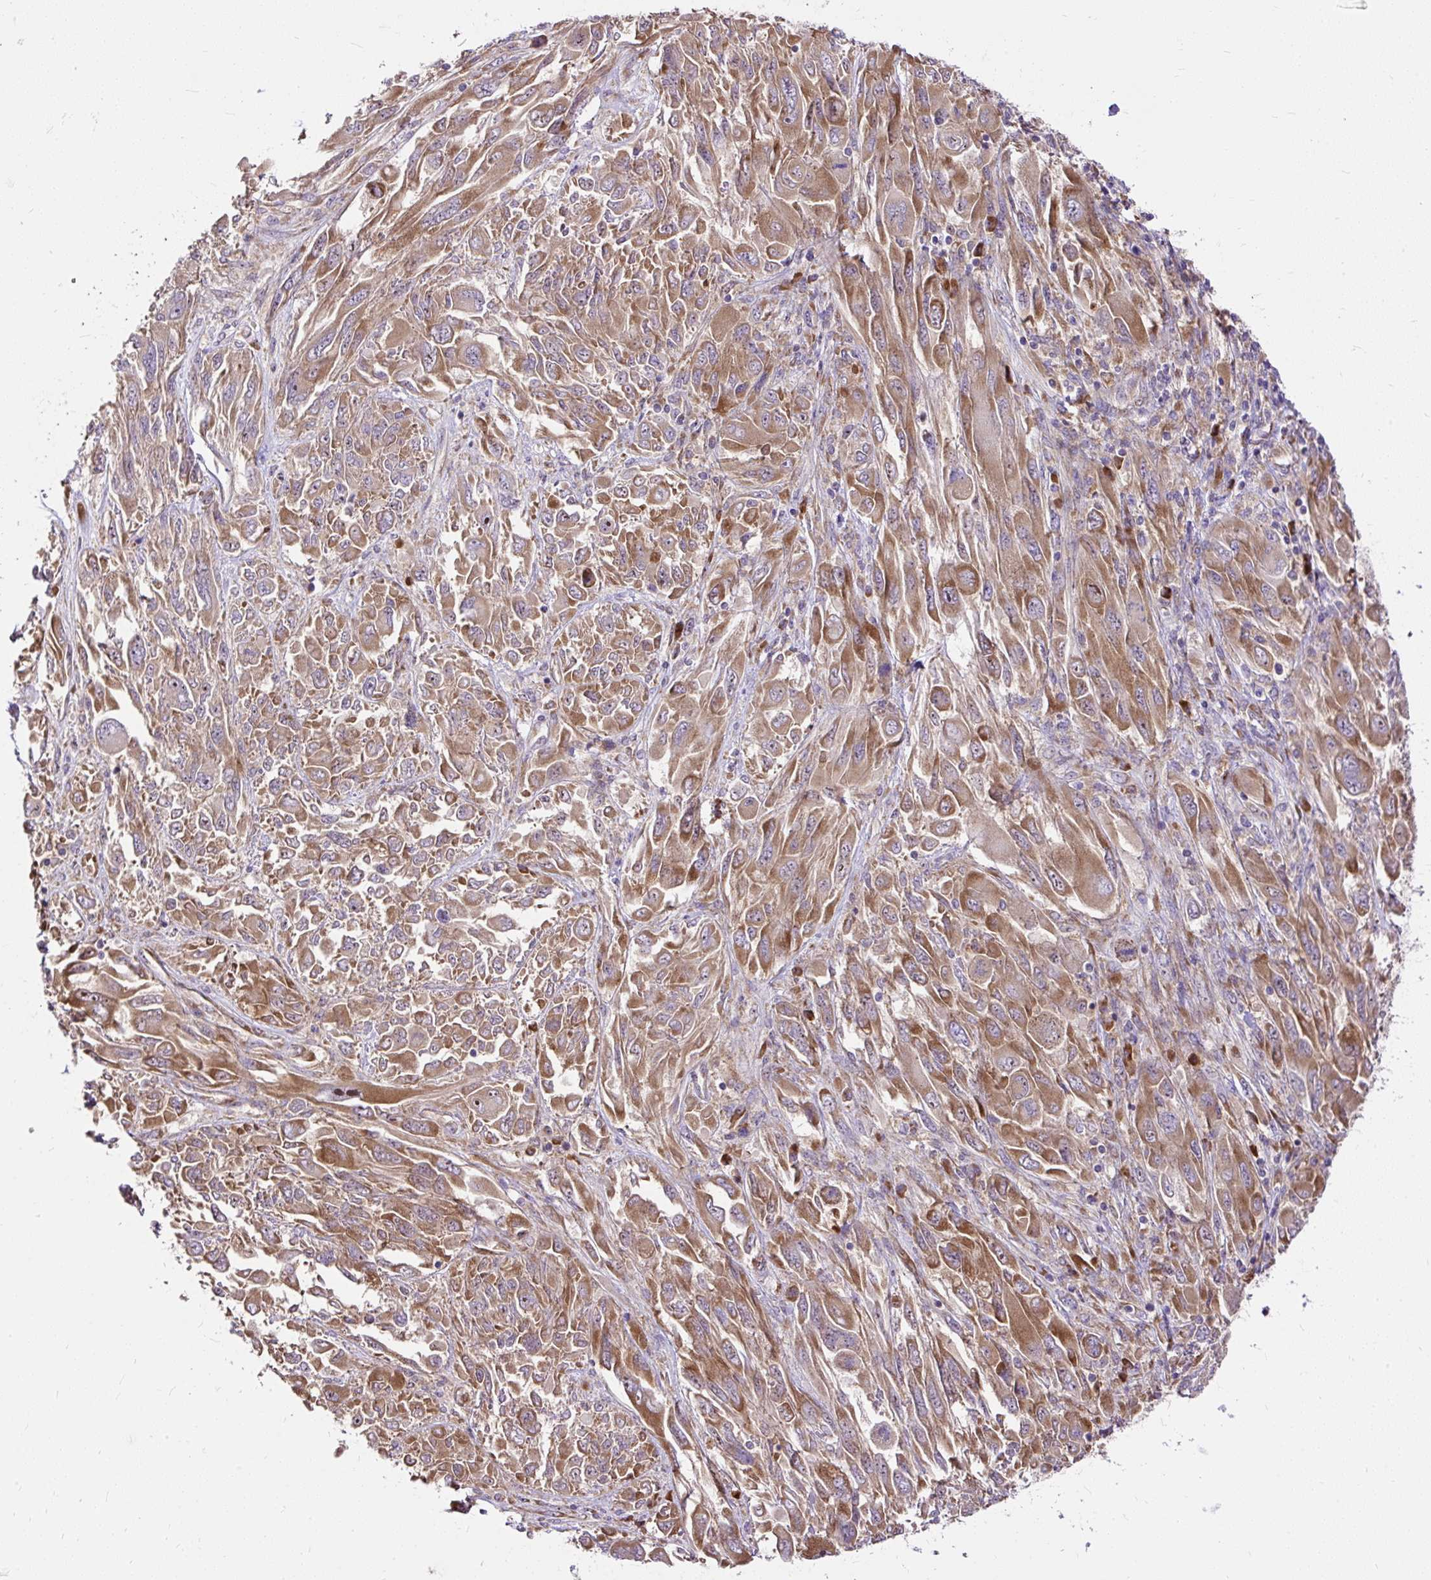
{"staining": {"intensity": "moderate", "quantity": ">75%", "location": "cytoplasmic/membranous"}, "tissue": "melanoma", "cell_type": "Tumor cells", "image_type": "cancer", "snomed": [{"axis": "morphology", "description": "Malignant melanoma, NOS"}, {"axis": "topography", "description": "Skin"}], "caption": "This is an image of immunohistochemistry staining of melanoma, which shows moderate expression in the cytoplasmic/membranous of tumor cells.", "gene": "RPS5", "patient": {"sex": "female", "age": 91}}